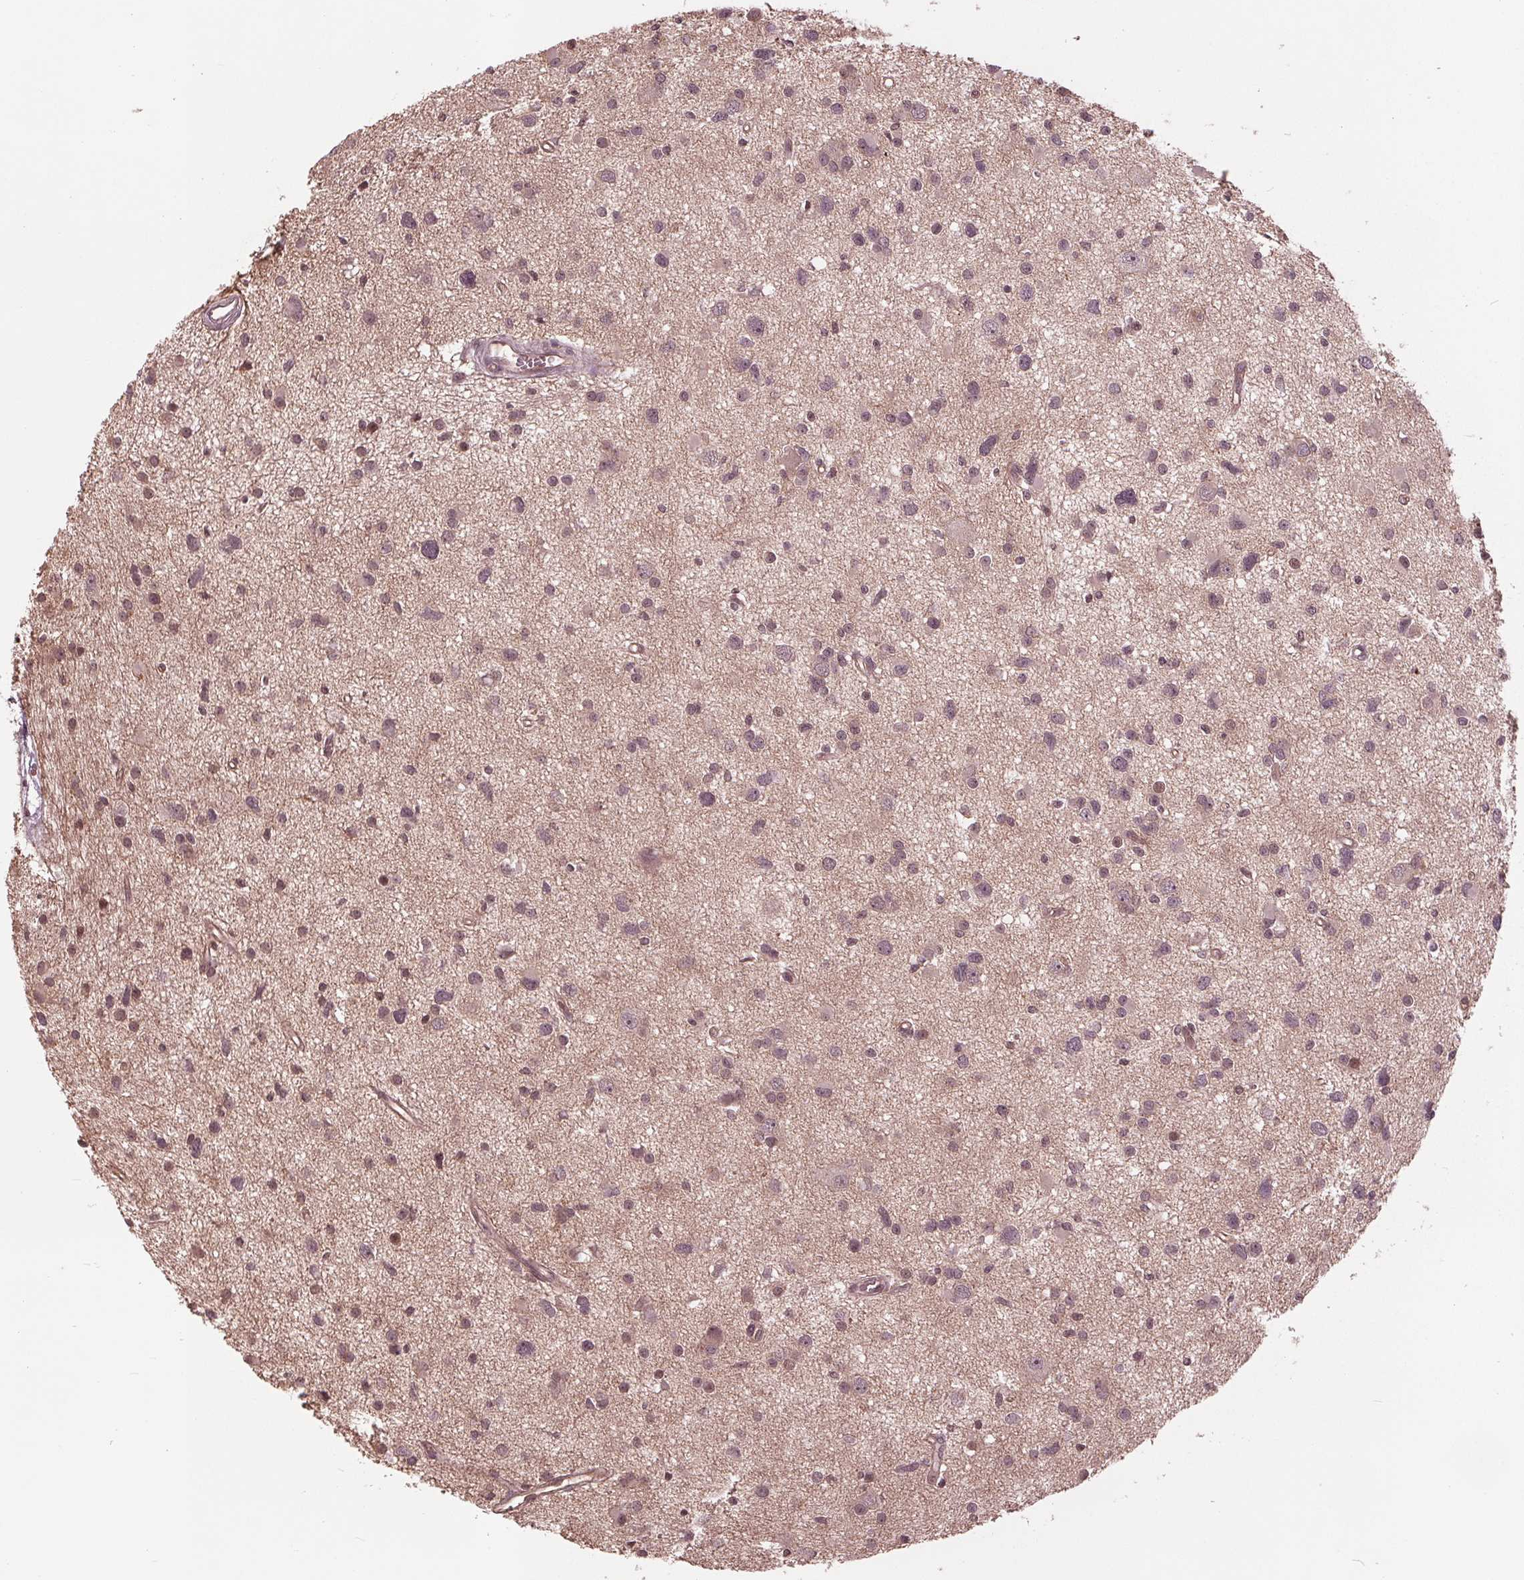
{"staining": {"intensity": "weak", "quantity": "<25%", "location": "nuclear"}, "tissue": "glioma", "cell_type": "Tumor cells", "image_type": "cancer", "snomed": [{"axis": "morphology", "description": "Glioma, malignant, High grade"}, {"axis": "topography", "description": "Brain"}], "caption": "Human high-grade glioma (malignant) stained for a protein using IHC demonstrates no expression in tumor cells.", "gene": "BTBD1", "patient": {"sex": "male", "age": 54}}